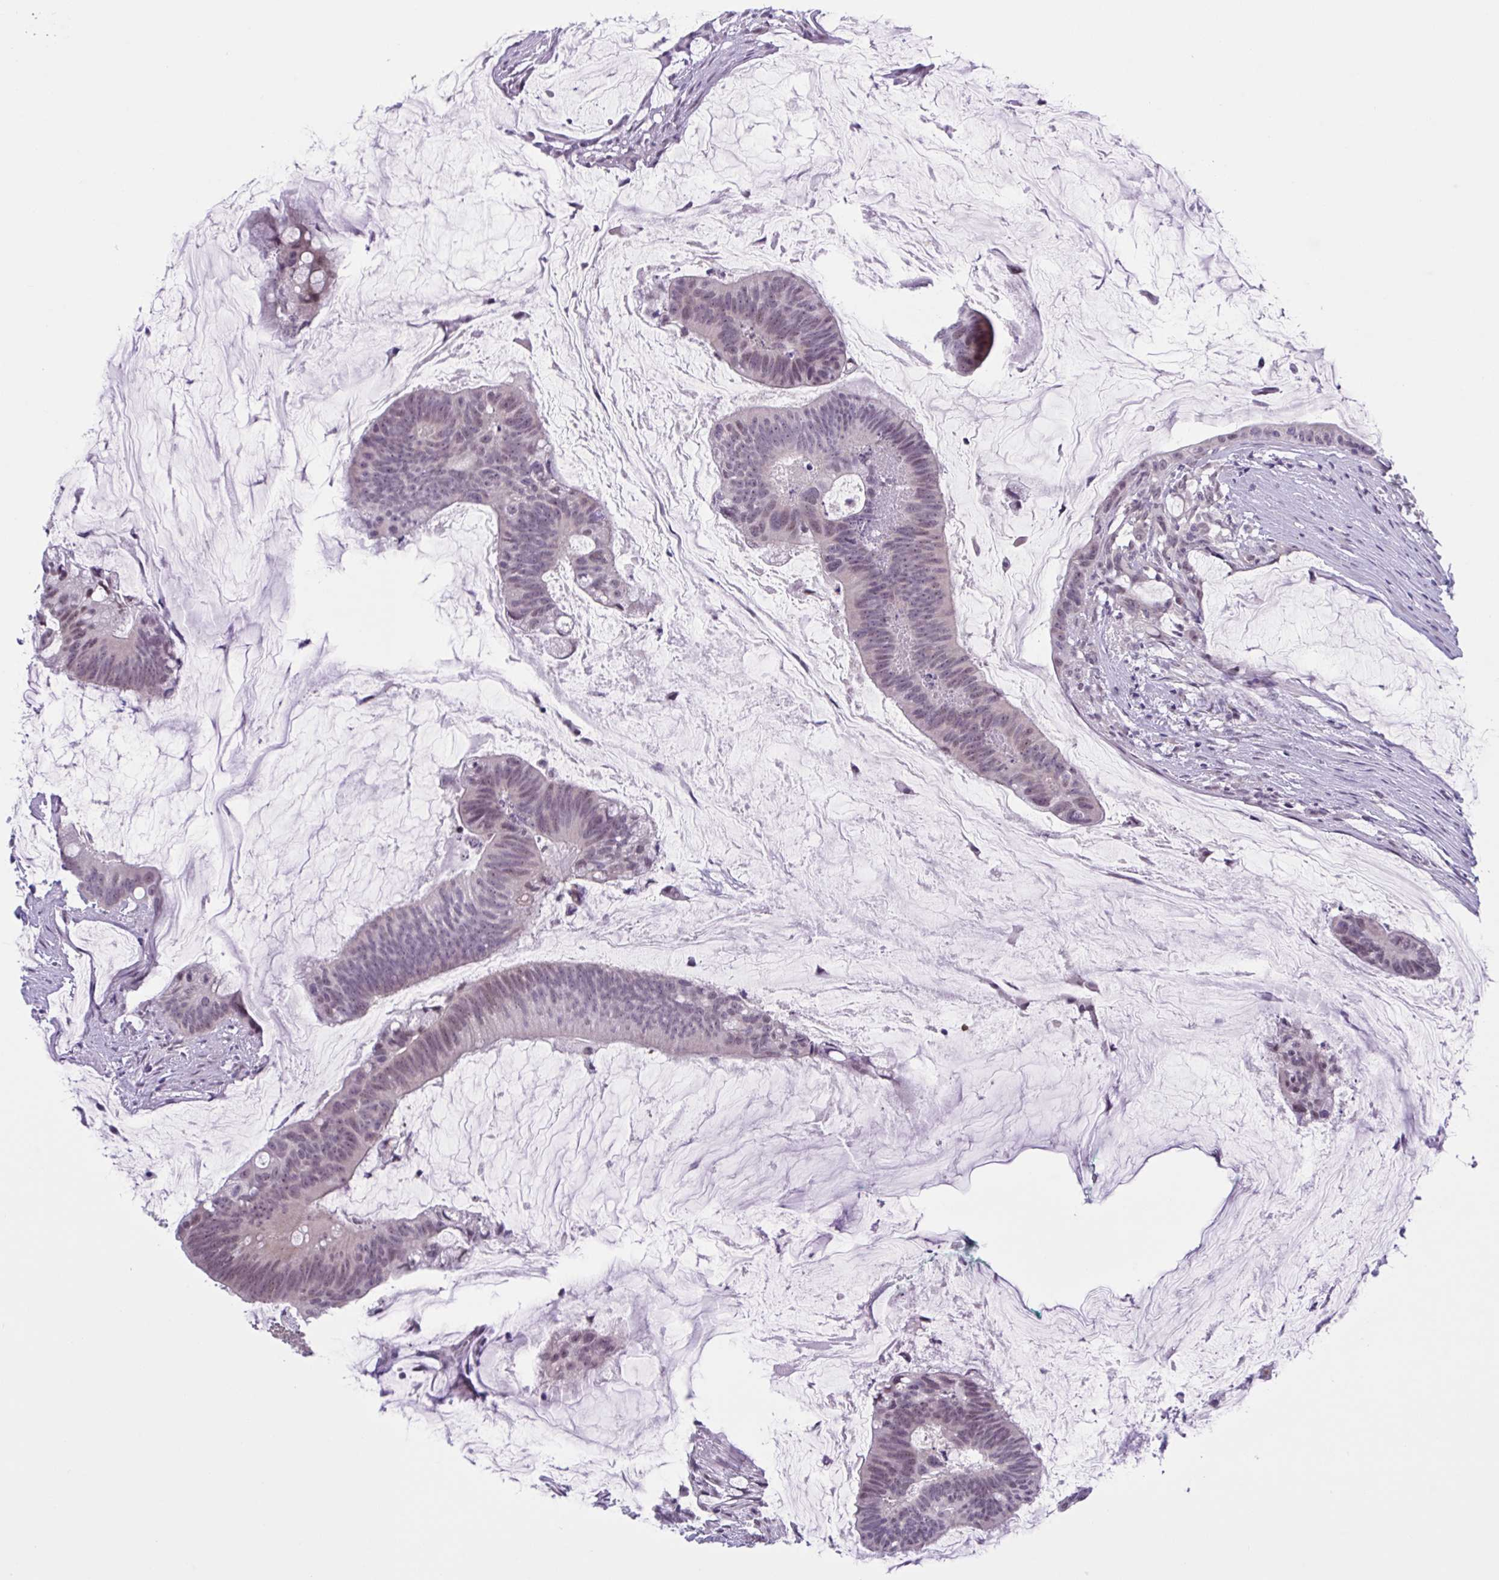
{"staining": {"intensity": "negative", "quantity": "none", "location": "none"}, "tissue": "colorectal cancer", "cell_type": "Tumor cells", "image_type": "cancer", "snomed": [{"axis": "morphology", "description": "Adenocarcinoma, NOS"}, {"axis": "topography", "description": "Colon"}], "caption": "Immunohistochemistry (IHC) histopathology image of neoplastic tissue: human colorectal adenocarcinoma stained with DAB (3,3'-diaminobenzidine) shows no significant protein expression in tumor cells.", "gene": "TTC7B", "patient": {"sex": "male", "age": 62}}